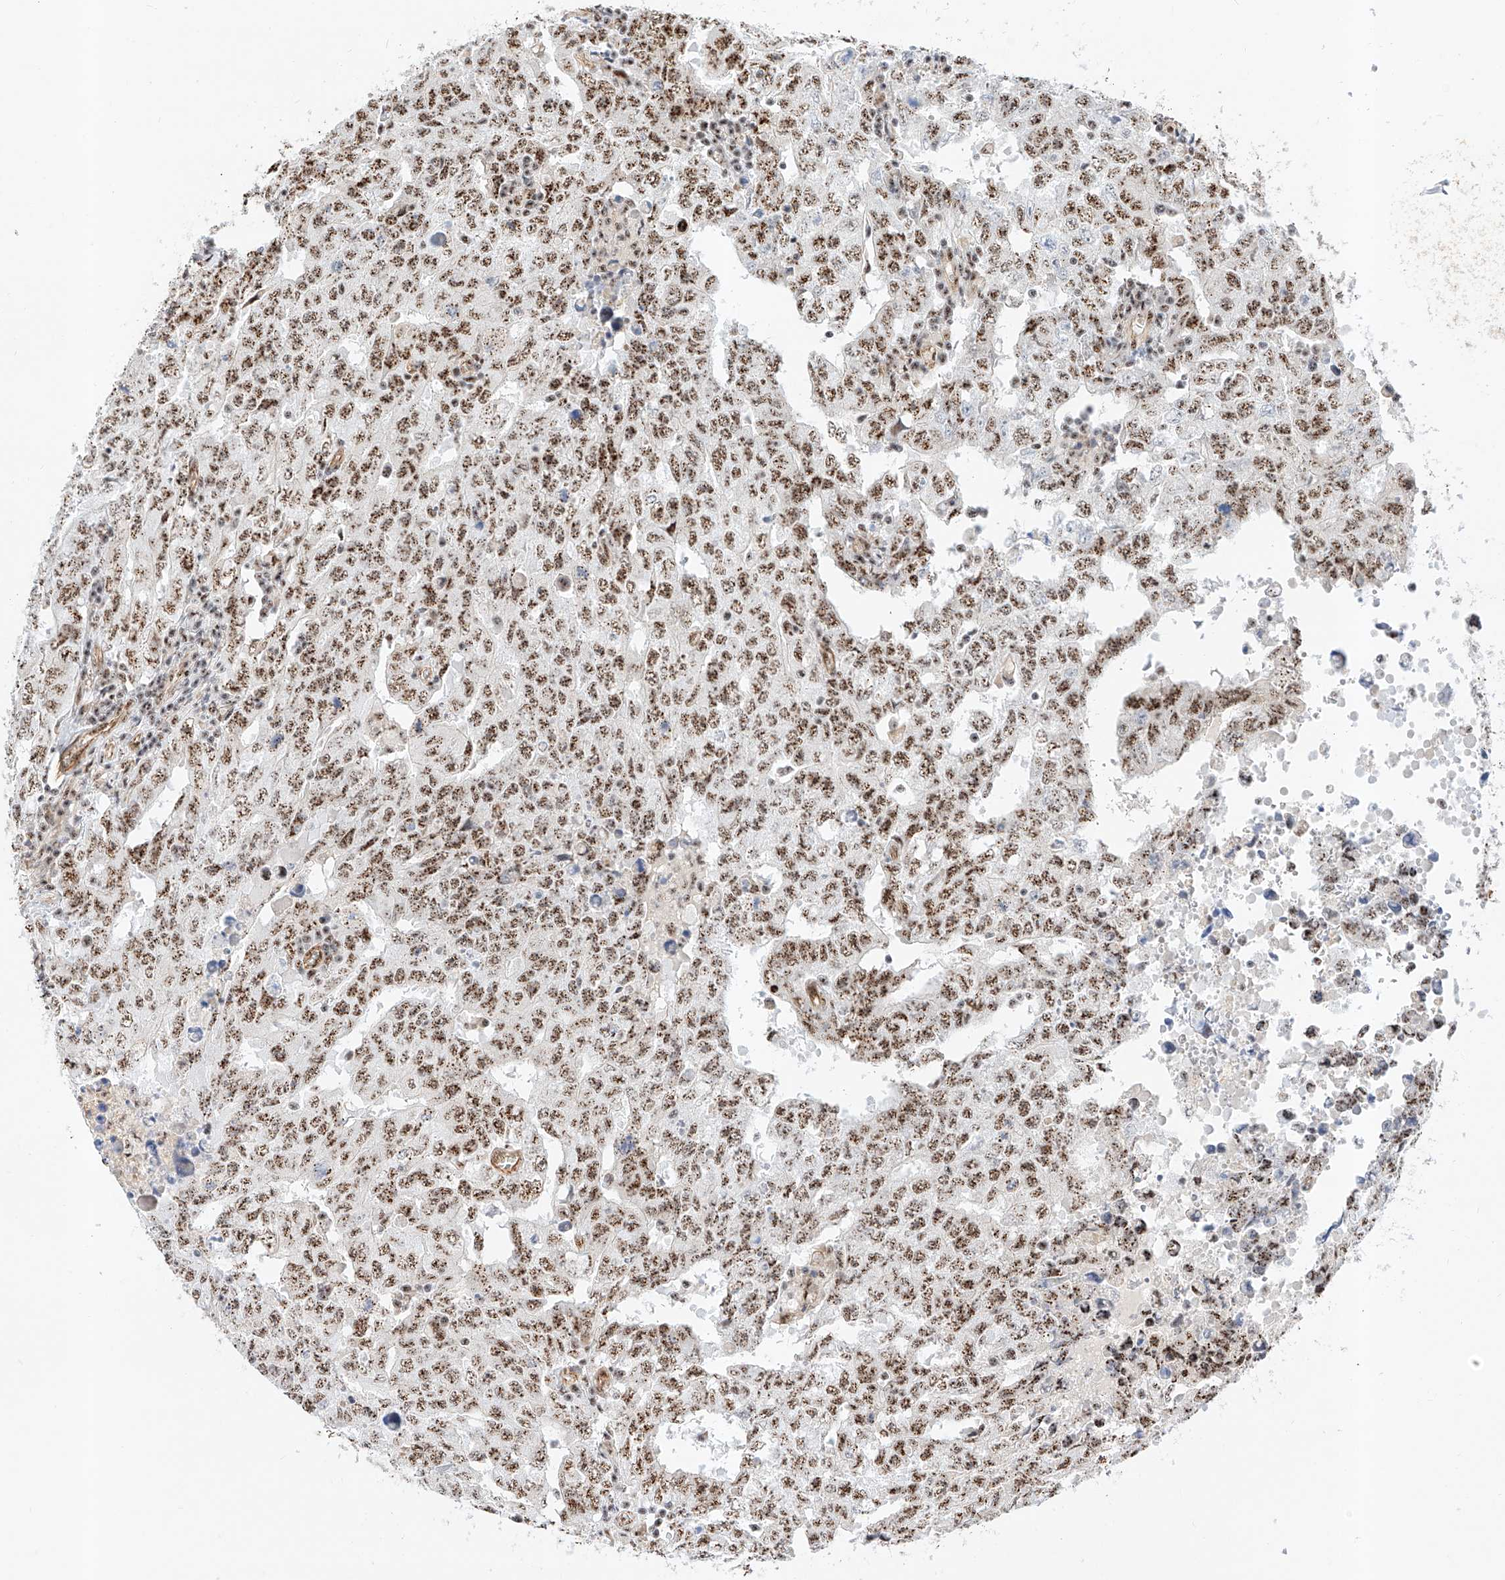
{"staining": {"intensity": "strong", "quantity": ">75%", "location": "nuclear"}, "tissue": "testis cancer", "cell_type": "Tumor cells", "image_type": "cancer", "snomed": [{"axis": "morphology", "description": "Carcinoma, Embryonal, NOS"}, {"axis": "topography", "description": "Testis"}], "caption": "There is high levels of strong nuclear positivity in tumor cells of testis cancer (embryonal carcinoma), as demonstrated by immunohistochemical staining (brown color).", "gene": "ATXN7L2", "patient": {"sex": "male", "age": 26}}